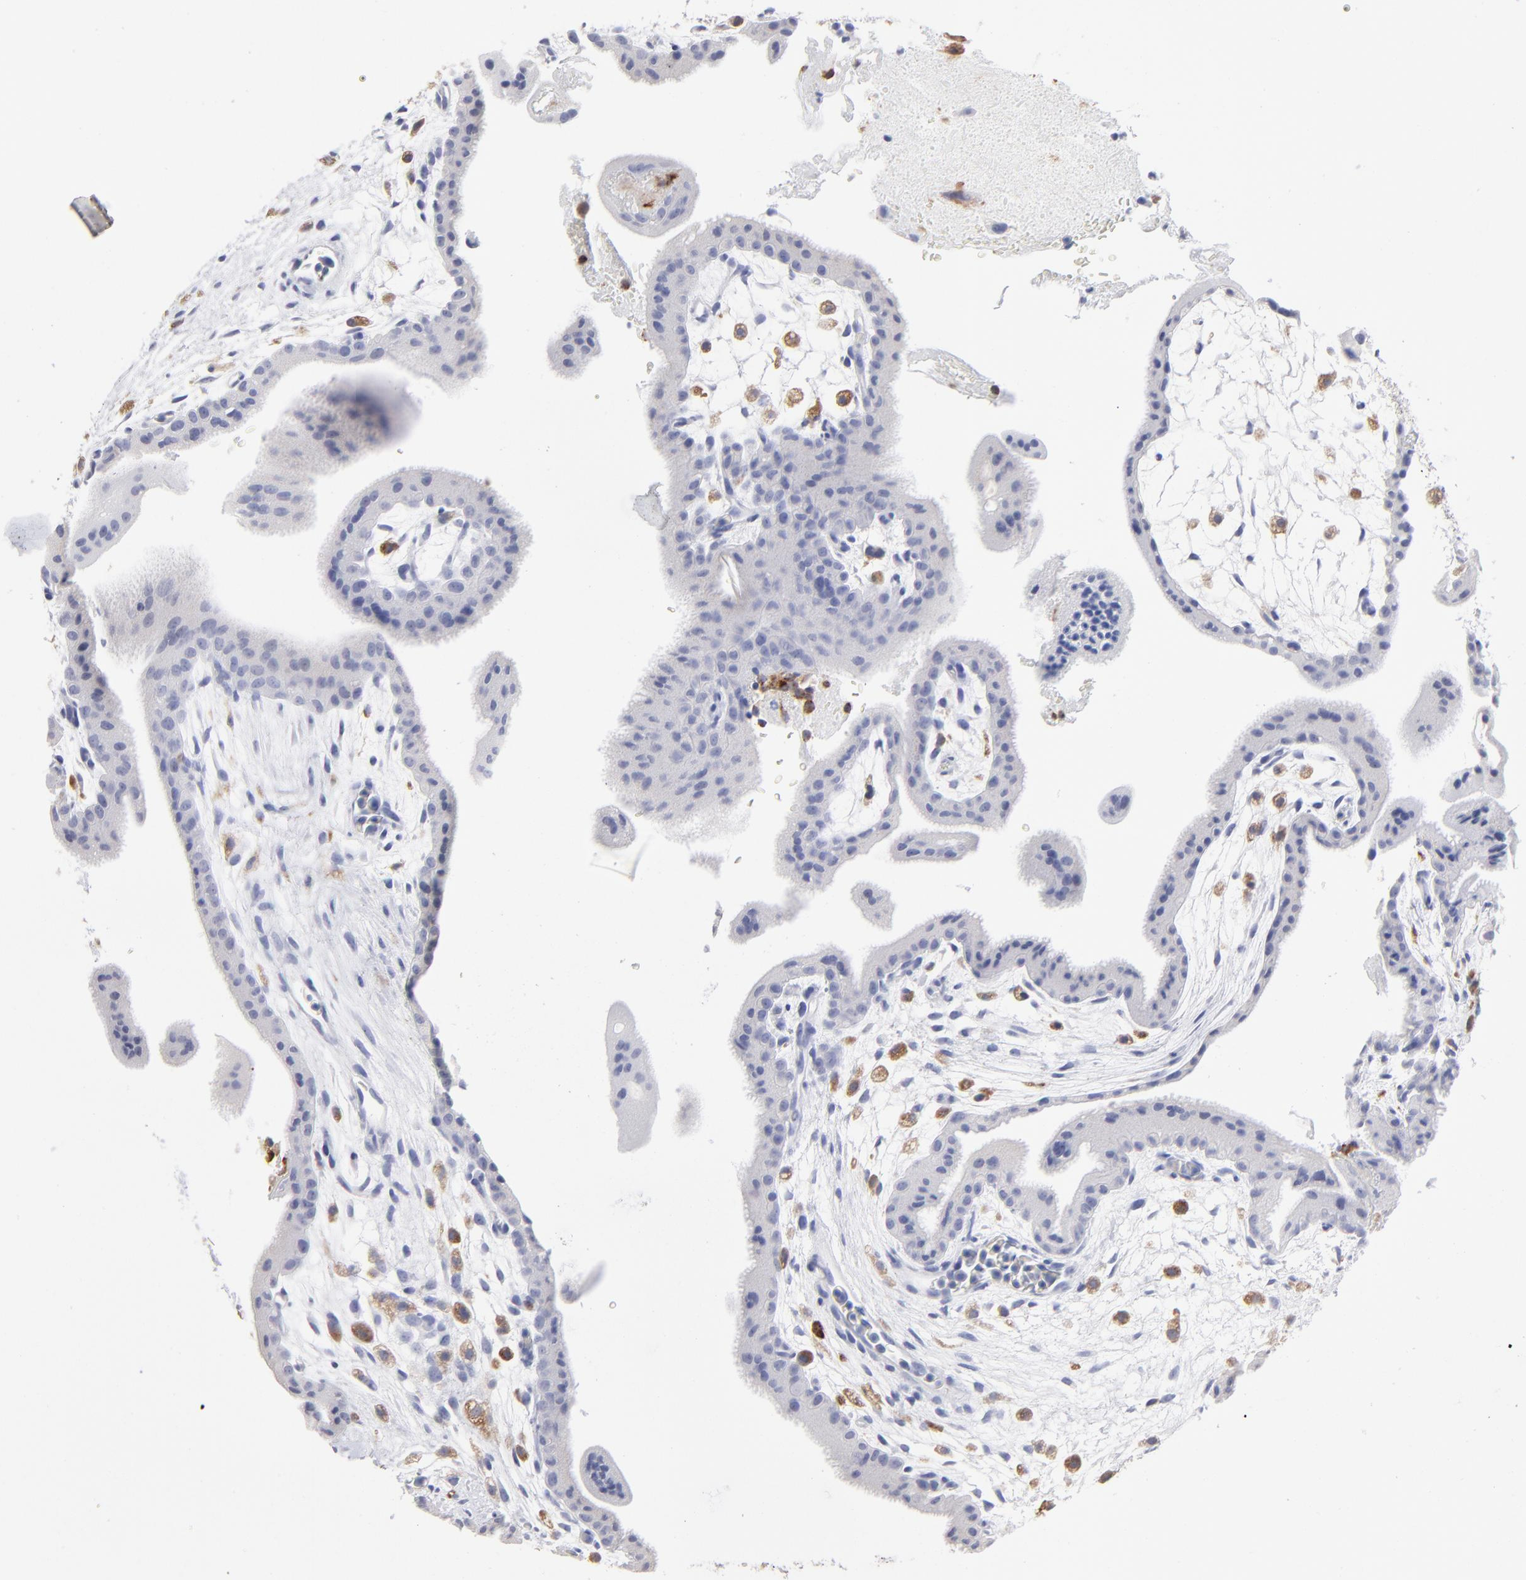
{"staining": {"intensity": "negative", "quantity": "none", "location": "none"}, "tissue": "placenta", "cell_type": "Decidual cells", "image_type": "normal", "snomed": [{"axis": "morphology", "description": "Normal tissue, NOS"}, {"axis": "topography", "description": "Placenta"}], "caption": "Immunohistochemistry of unremarkable human placenta reveals no expression in decidual cells. (DAB immunohistochemistry visualized using brightfield microscopy, high magnification).", "gene": "CD180", "patient": {"sex": "female", "age": 35}}